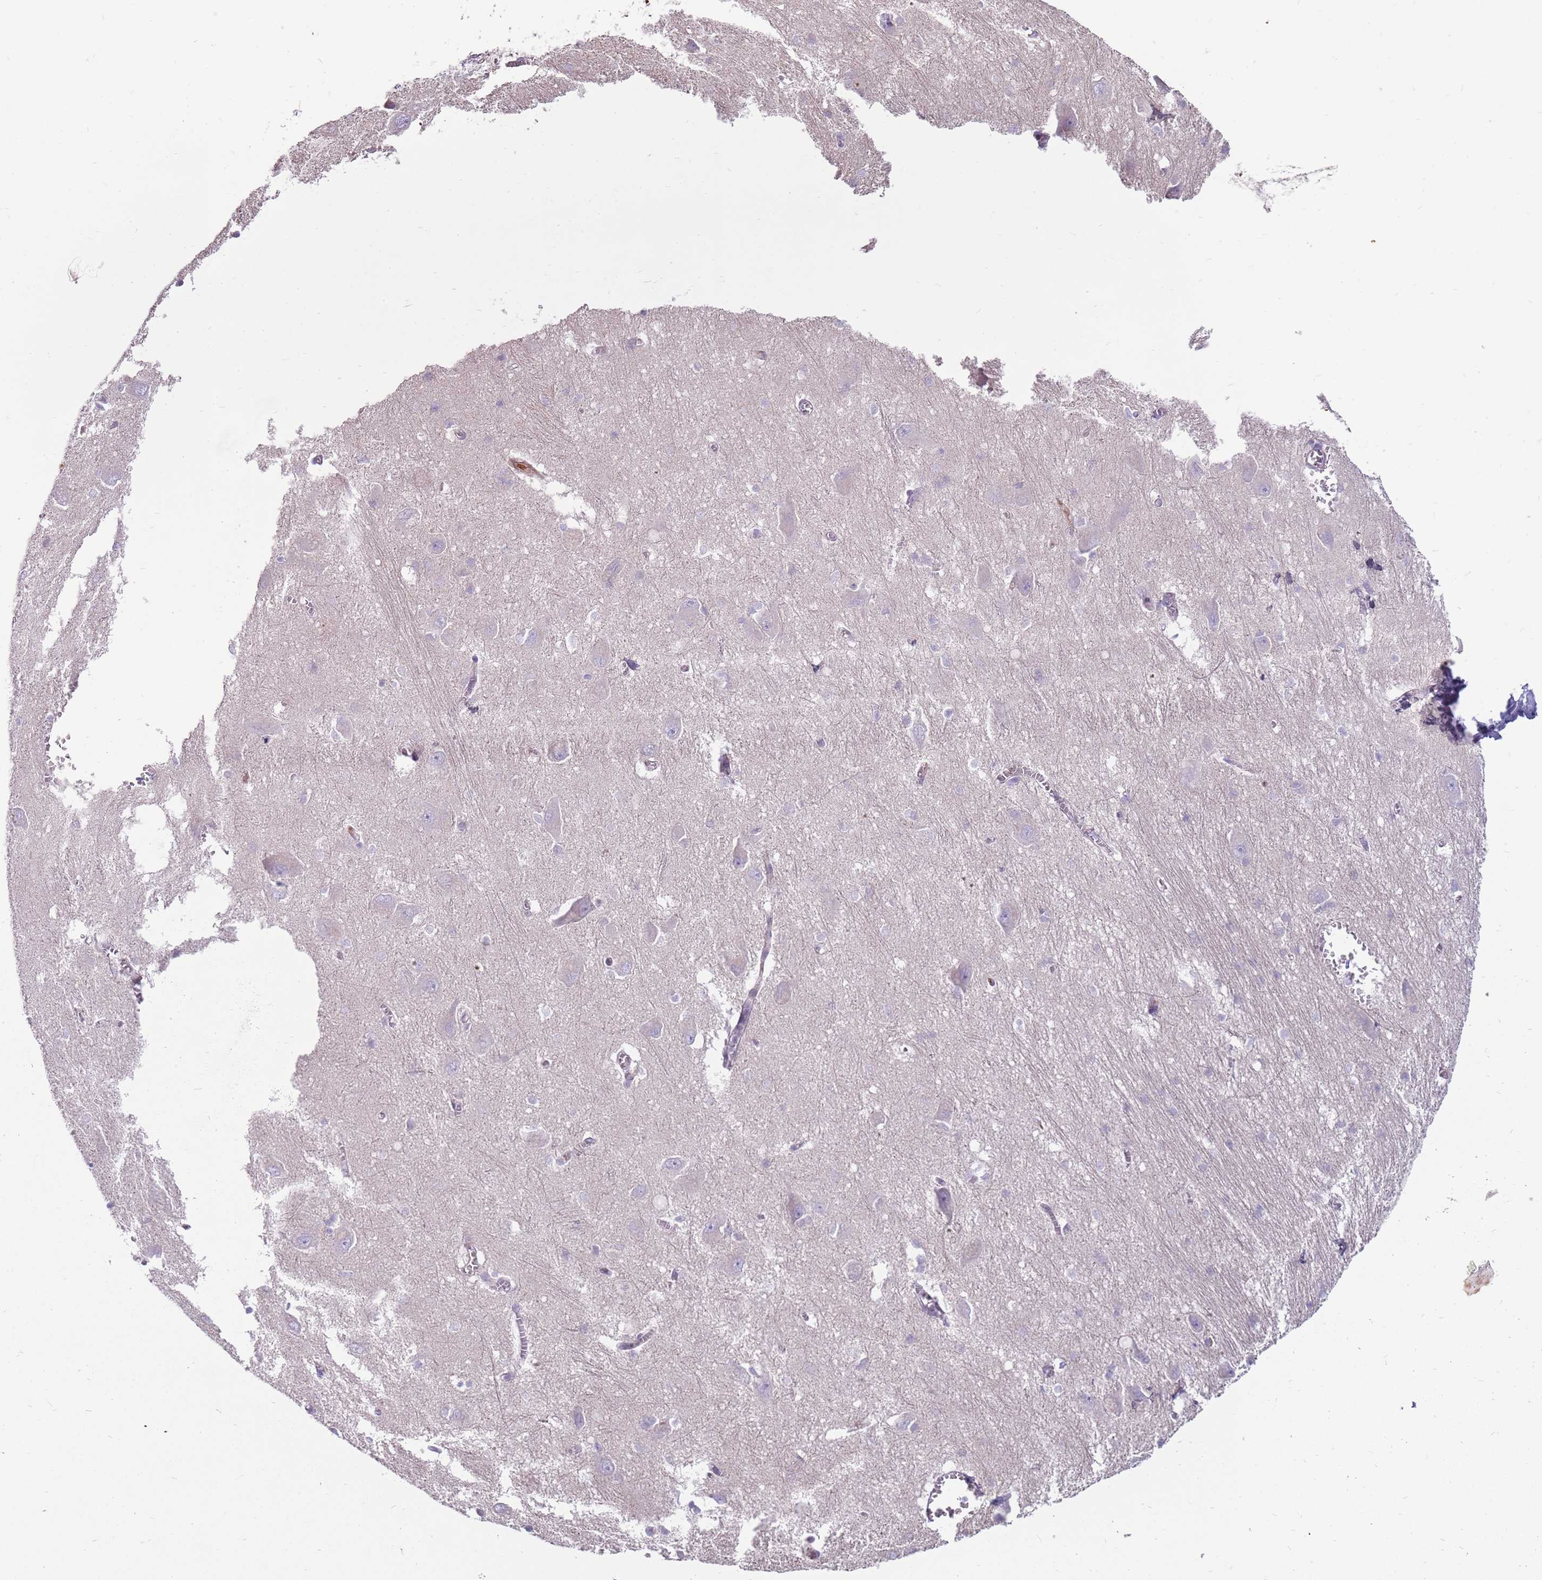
{"staining": {"intensity": "negative", "quantity": "none", "location": "none"}, "tissue": "caudate", "cell_type": "Glial cells", "image_type": "normal", "snomed": [{"axis": "morphology", "description": "Normal tissue, NOS"}, {"axis": "topography", "description": "Lateral ventricle wall"}], "caption": "This is an IHC image of unremarkable caudate. There is no expression in glial cells.", "gene": "MCUB", "patient": {"sex": "male", "age": 37}}